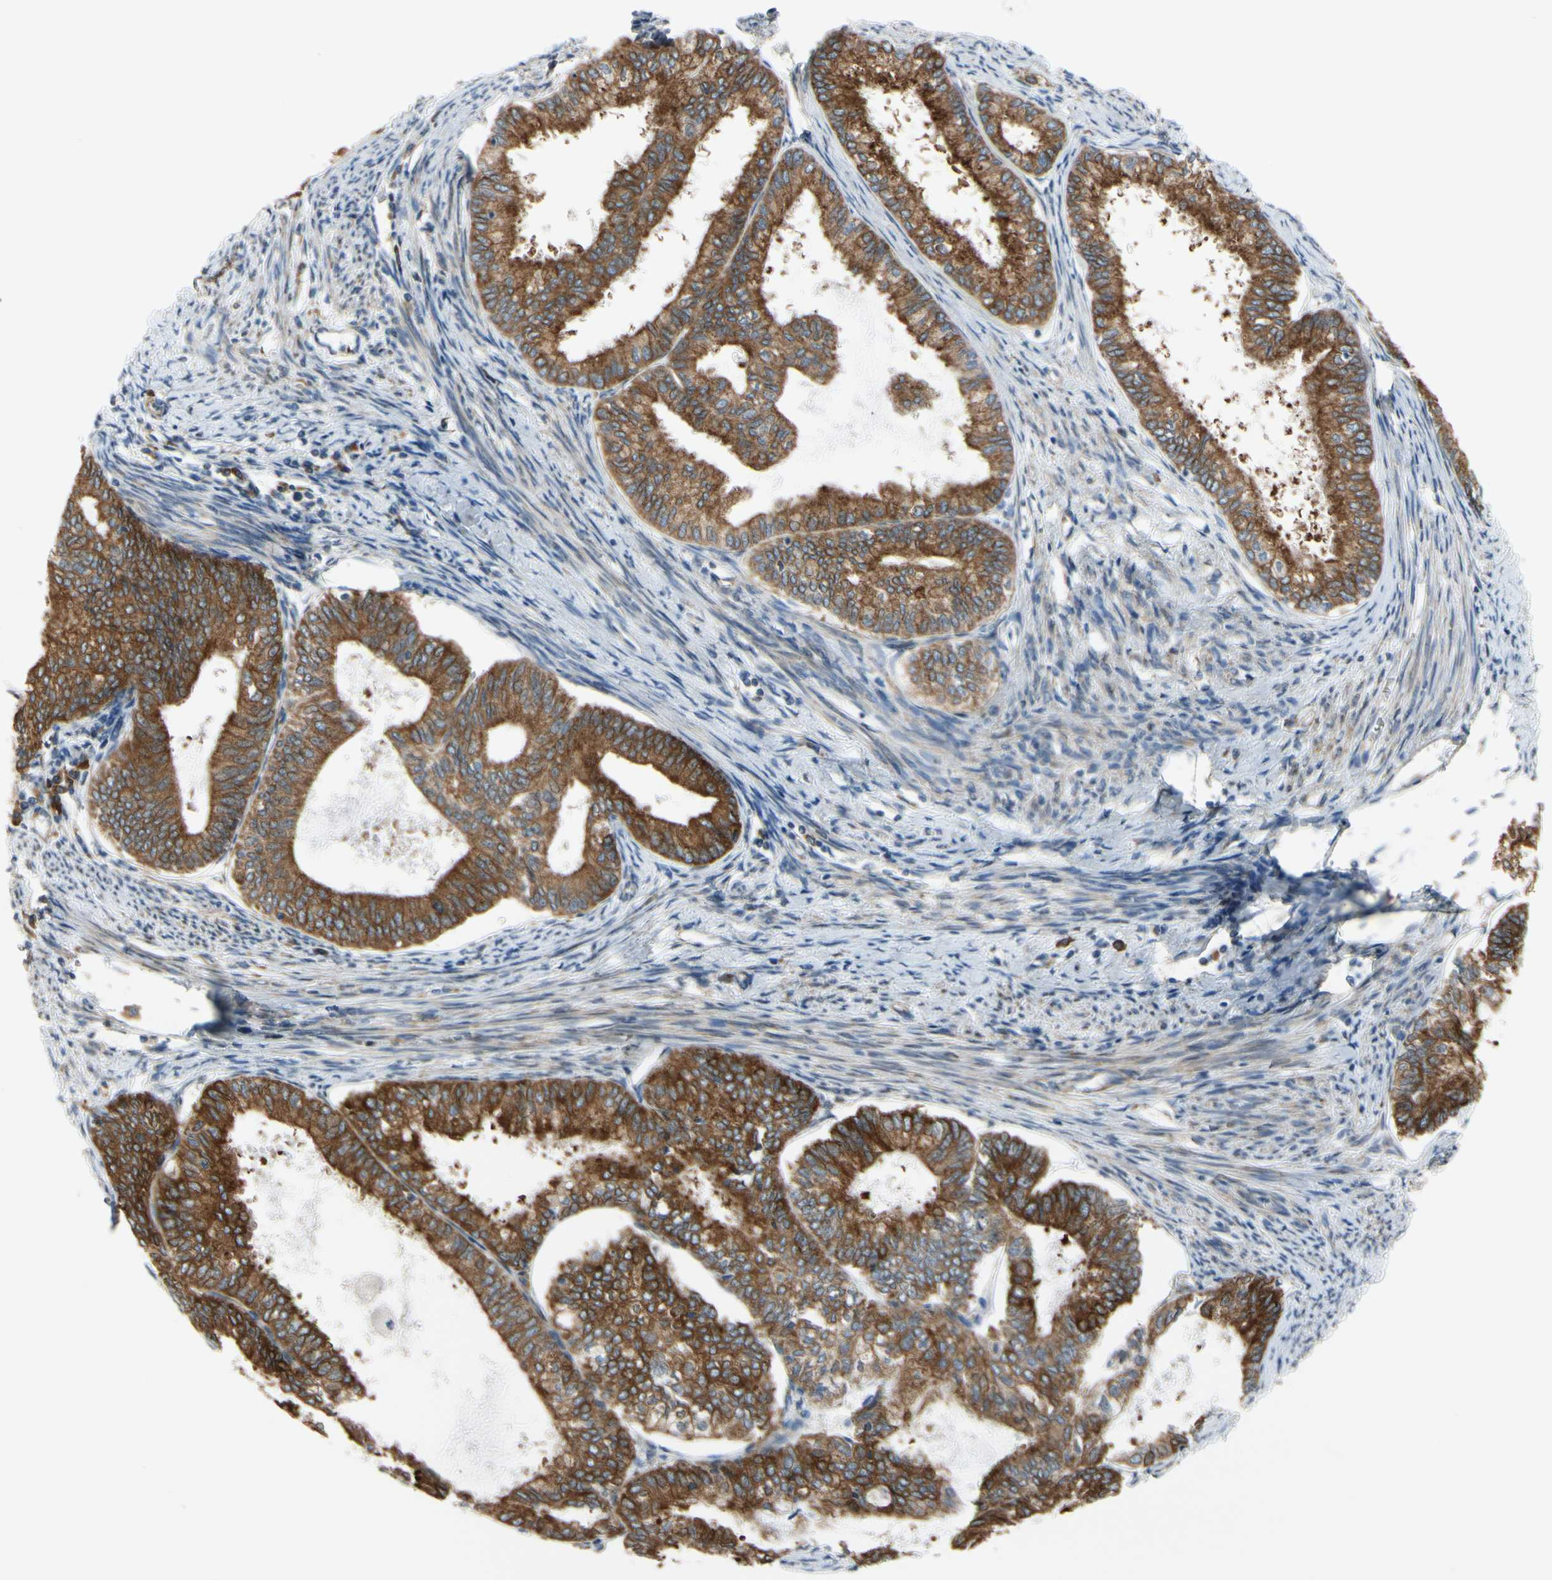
{"staining": {"intensity": "strong", "quantity": ">75%", "location": "cytoplasmic/membranous"}, "tissue": "endometrial cancer", "cell_type": "Tumor cells", "image_type": "cancer", "snomed": [{"axis": "morphology", "description": "Adenocarcinoma, NOS"}, {"axis": "topography", "description": "Endometrium"}], "caption": "Protein expression by immunohistochemistry shows strong cytoplasmic/membranous expression in approximately >75% of tumor cells in endometrial cancer (adenocarcinoma).", "gene": "CLCC1", "patient": {"sex": "female", "age": 86}}